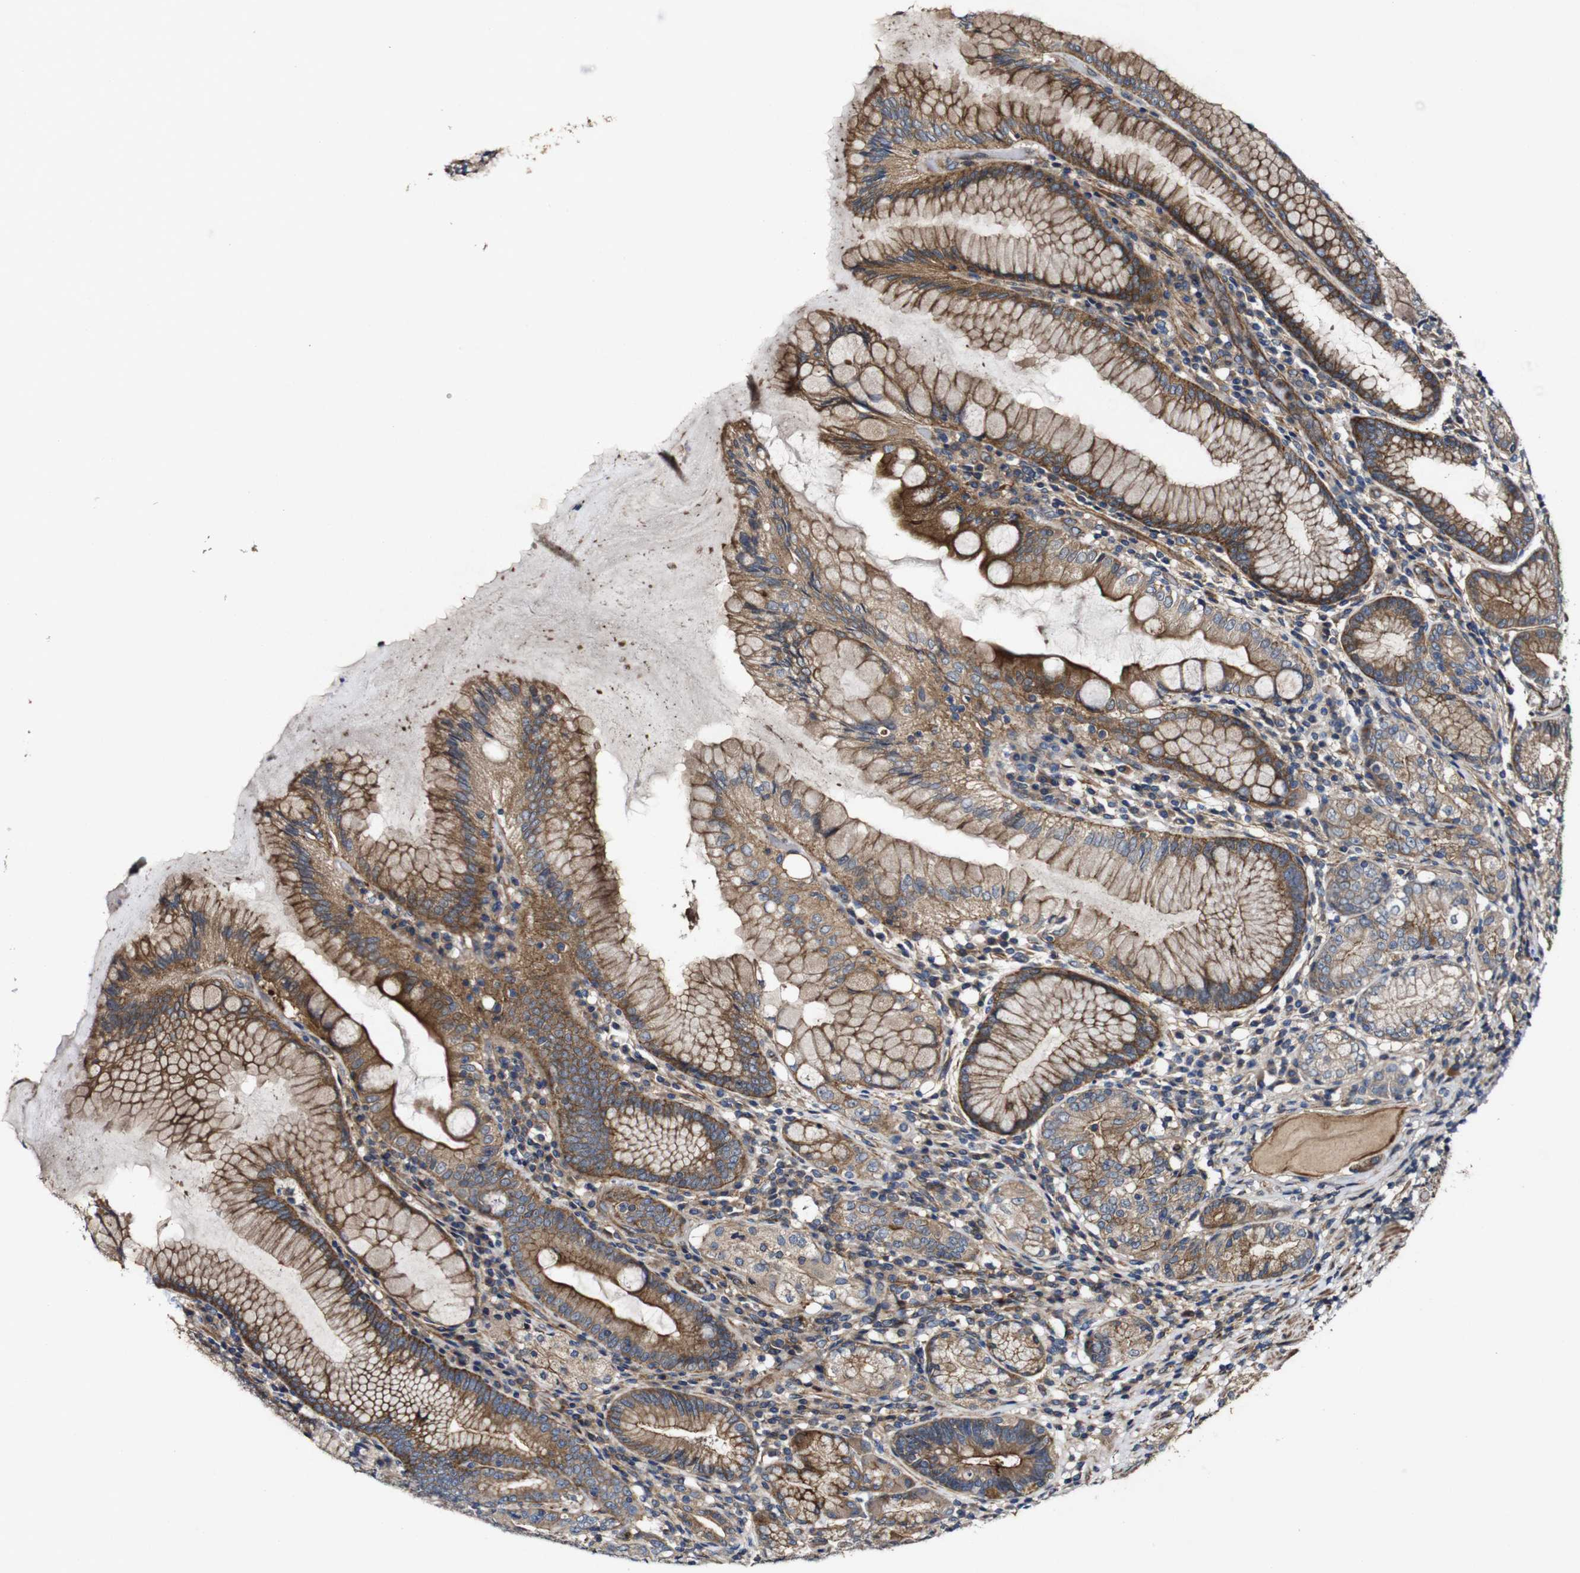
{"staining": {"intensity": "moderate", "quantity": "25%-75%", "location": "cytoplasmic/membranous"}, "tissue": "stomach", "cell_type": "Glandular cells", "image_type": "normal", "snomed": [{"axis": "morphology", "description": "Normal tissue, NOS"}, {"axis": "topography", "description": "Stomach, lower"}], "caption": "Immunohistochemical staining of unremarkable human stomach shows medium levels of moderate cytoplasmic/membranous staining in approximately 25%-75% of glandular cells. (DAB (3,3'-diaminobenzidine) IHC with brightfield microscopy, high magnification).", "gene": "GSDME", "patient": {"sex": "female", "age": 76}}